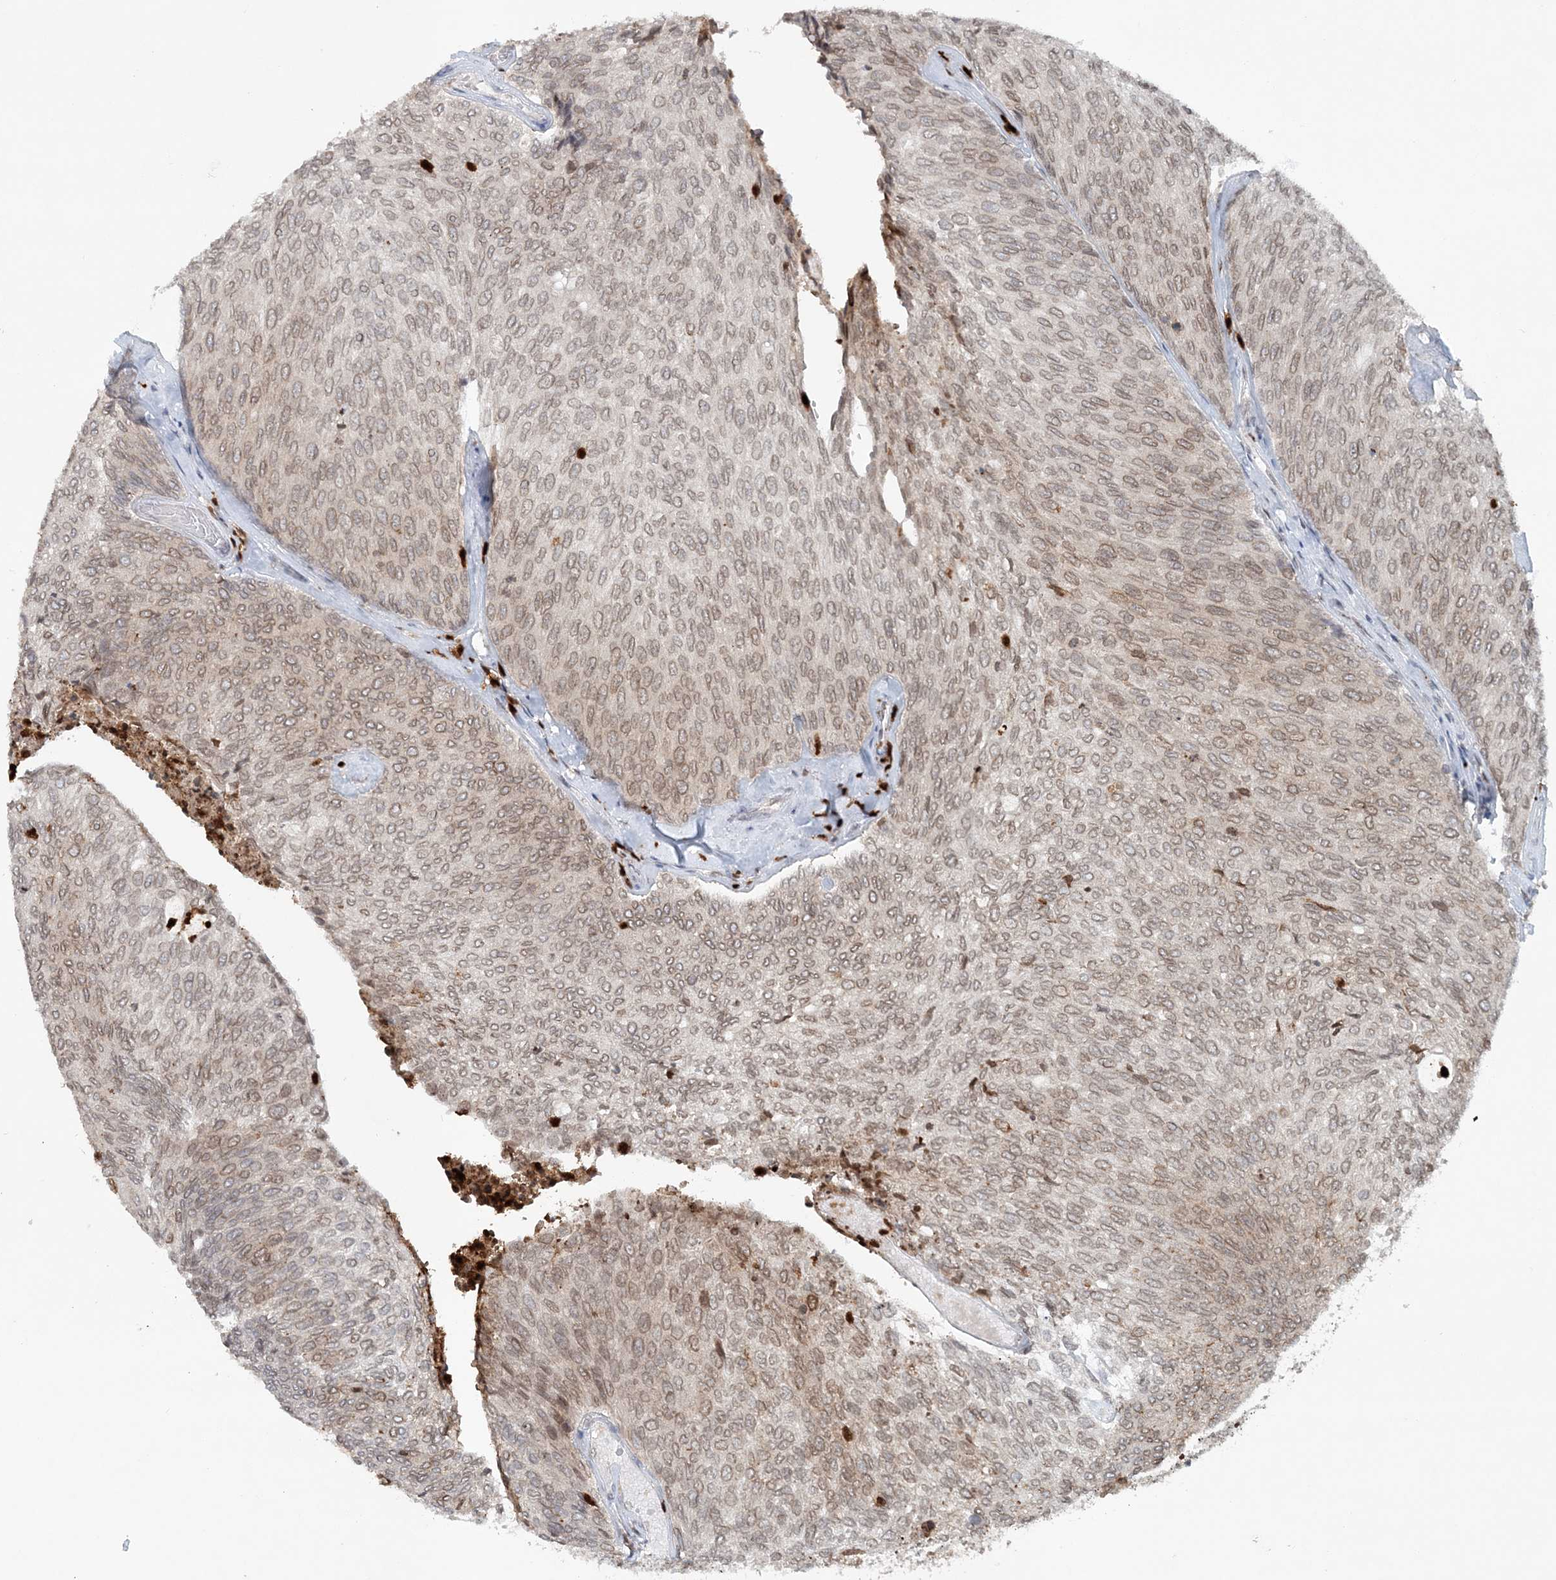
{"staining": {"intensity": "moderate", "quantity": ">75%", "location": "cytoplasmic/membranous,nuclear"}, "tissue": "urothelial cancer", "cell_type": "Tumor cells", "image_type": "cancer", "snomed": [{"axis": "morphology", "description": "Urothelial carcinoma, Low grade"}, {"axis": "topography", "description": "Urinary bladder"}], "caption": "A high-resolution photomicrograph shows immunohistochemistry staining of urothelial carcinoma (low-grade), which shows moderate cytoplasmic/membranous and nuclear positivity in about >75% of tumor cells.", "gene": "NUP54", "patient": {"sex": "female", "age": 79}}